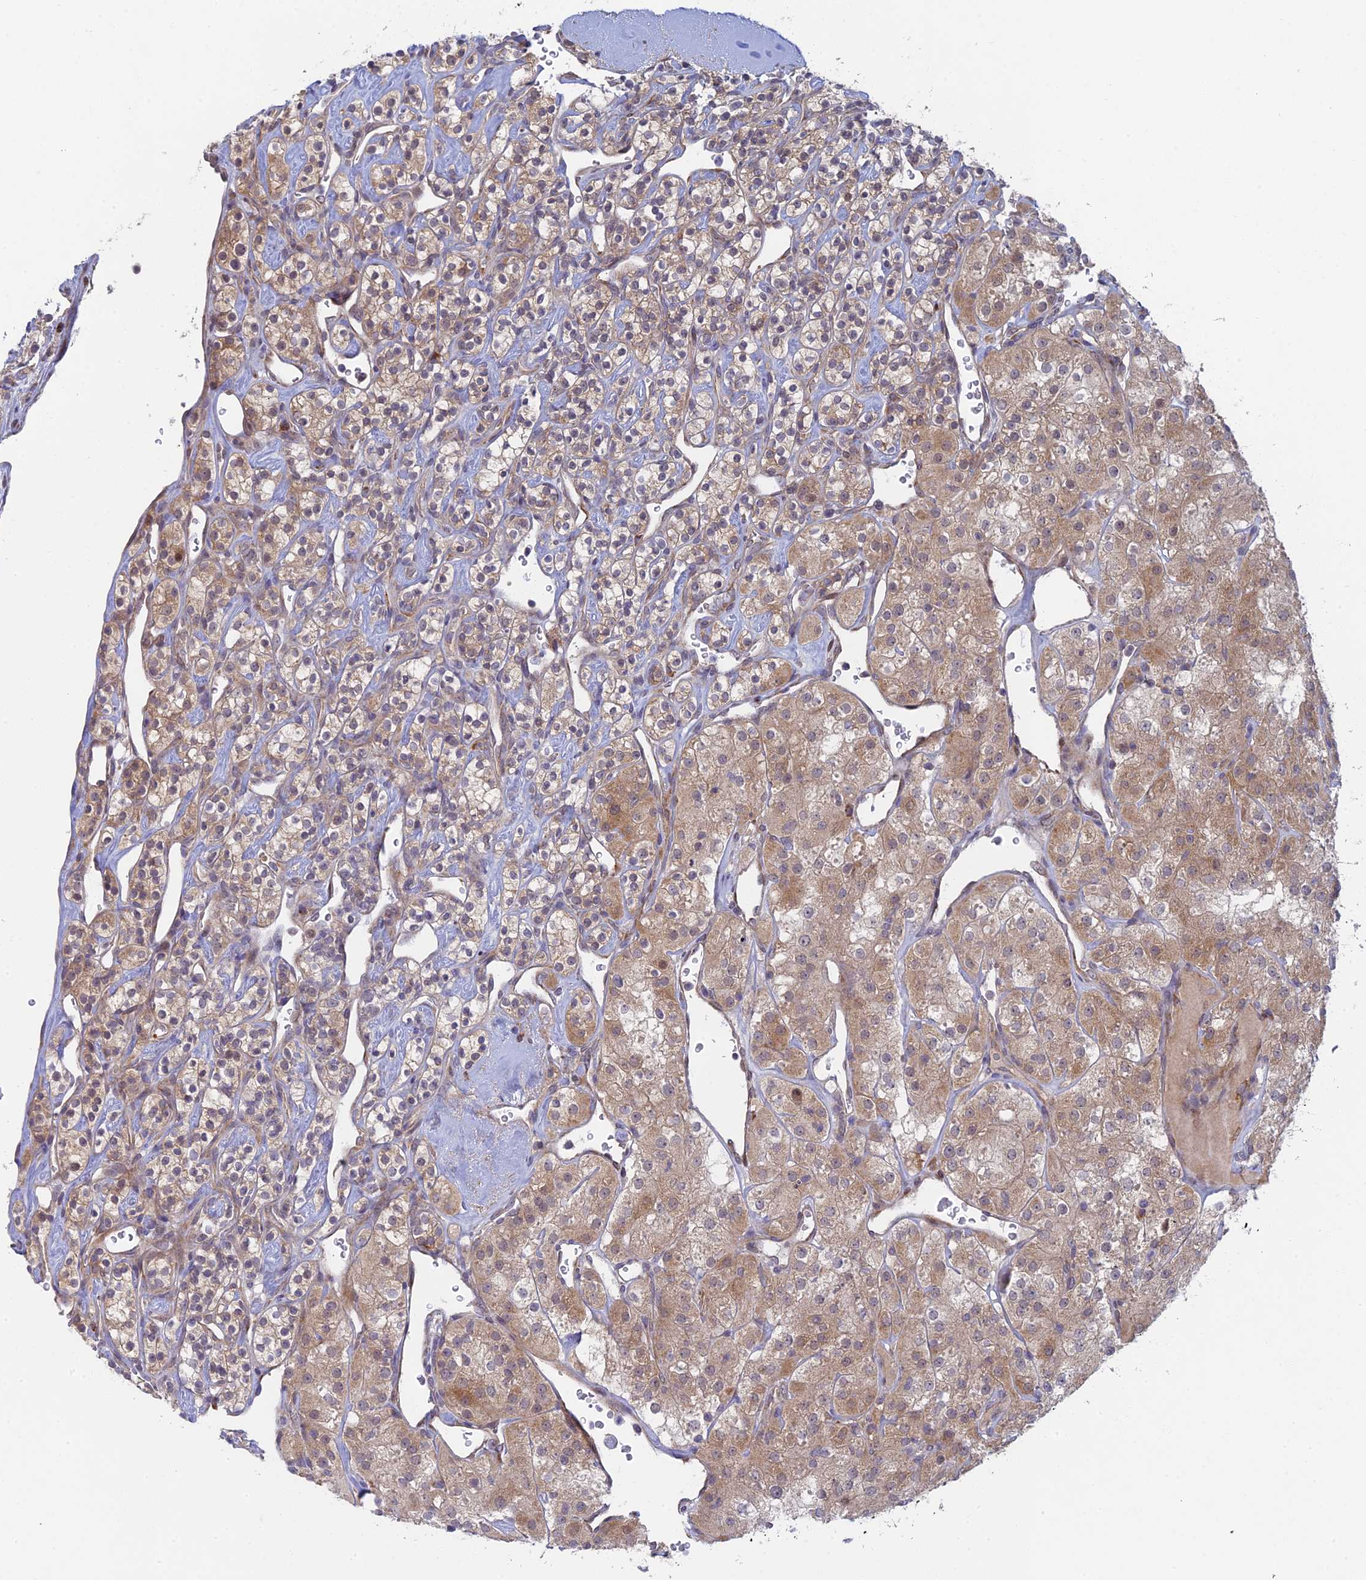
{"staining": {"intensity": "weak", "quantity": ">75%", "location": "cytoplasmic/membranous"}, "tissue": "renal cancer", "cell_type": "Tumor cells", "image_type": "cancer", "snomed": [{"axis": "morphology", "description": "Adenocarcinoma, NOS"}, {"axis": "topography", "description": "Kidney"}], "caption": "Renal cancer (adenocarcinoma) tissue exhibits weak cytoplasmic/membranous expression in approximately >75% of tumor cells The staining was performed using DAB (3,3'-diaminobenzidine) to visualize the protein expression in brown, while the nuclei were stained in blue with hematoxylin (Magnification: 20x).", "gene": "INCA1", "patient": {"sex": "male", "age": 77}}